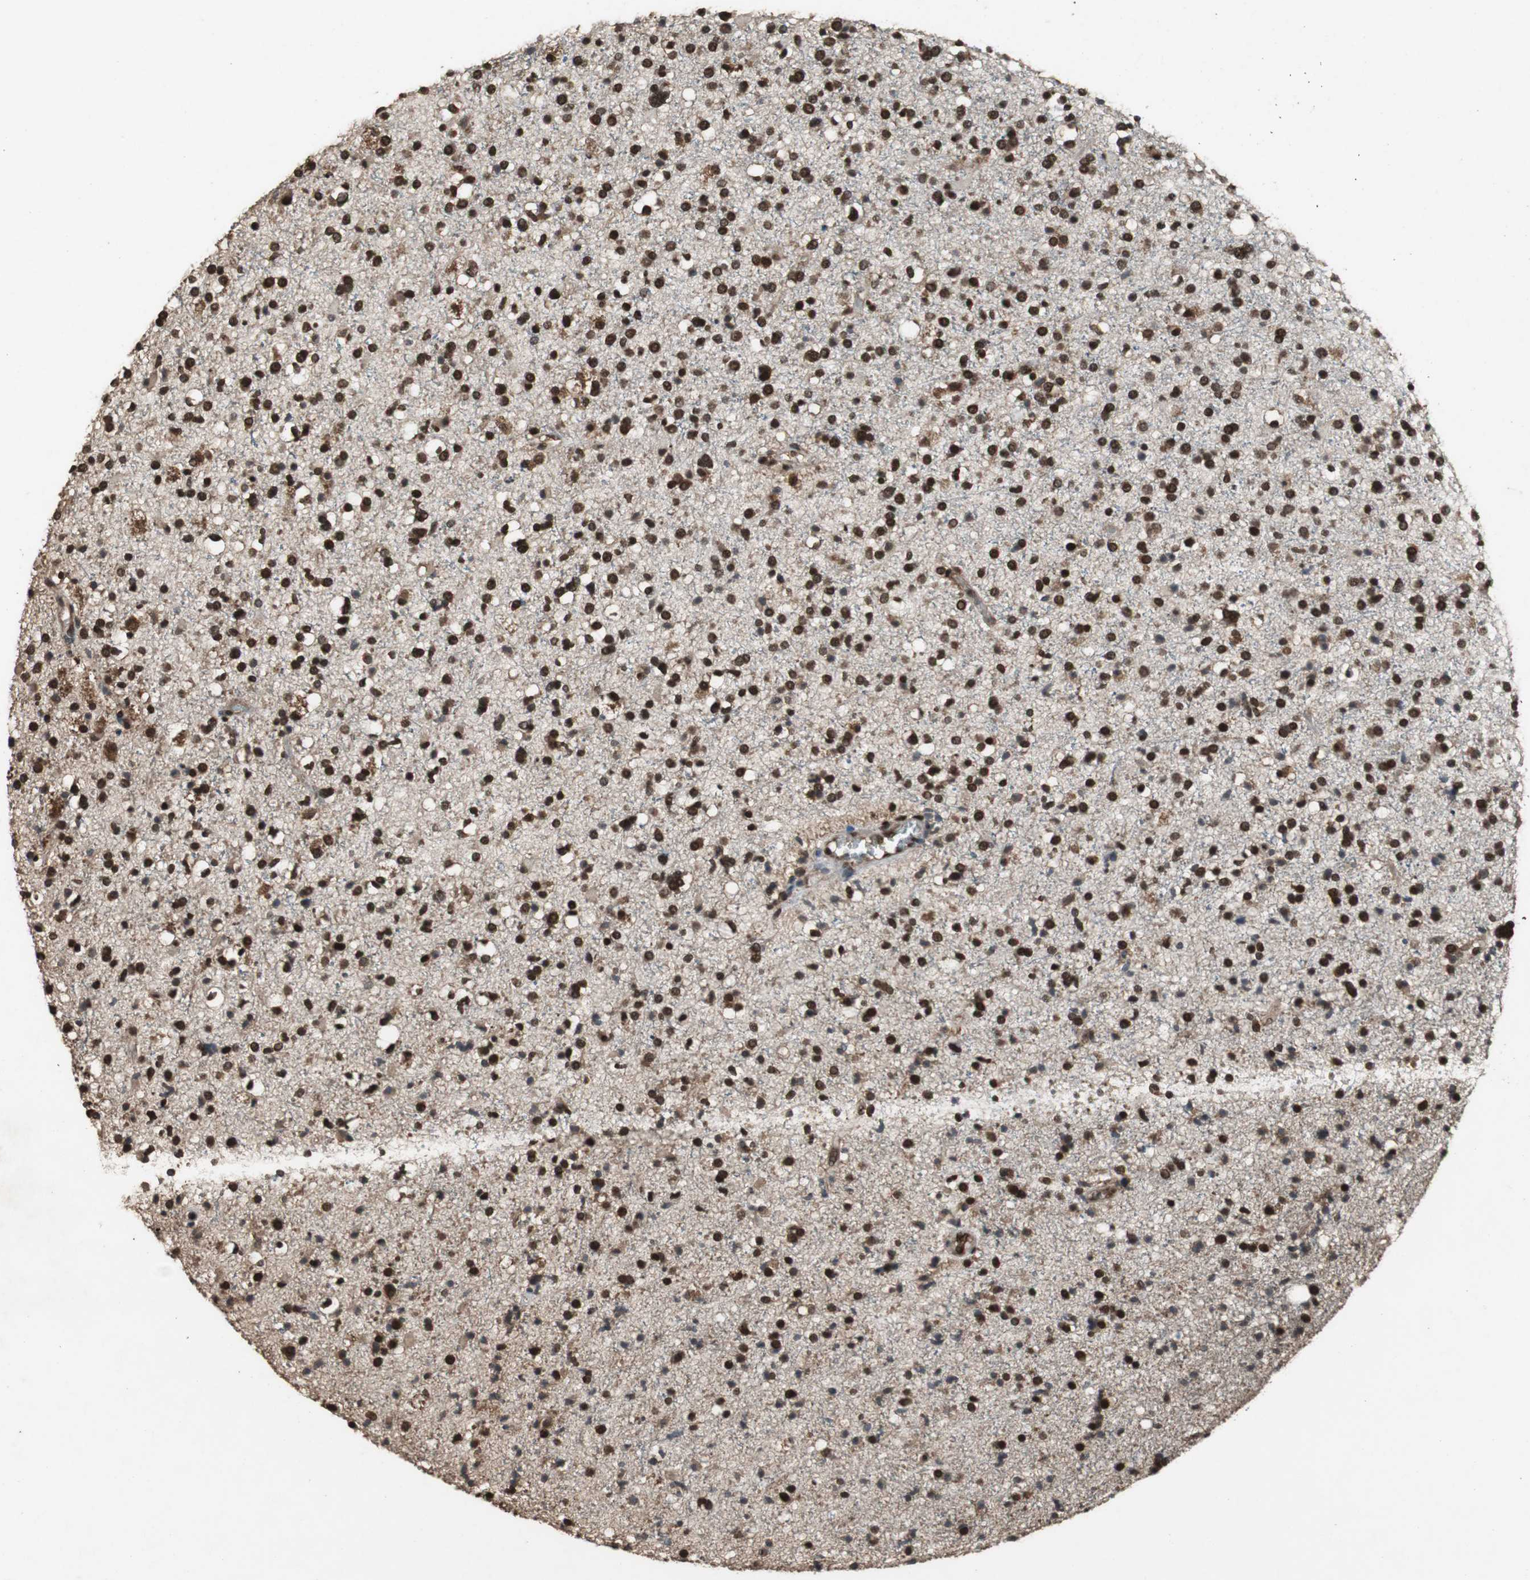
{"staining": {"intensity": "strong", "quantity": ">75%", "location": "cytoplasmic/membranous,nuclear"}, "tissue": "glioma", "cell_type": "Tumor cells", "image_type": "cancer", "snomed": [{"axis": "morphology", "description": "Glioma, malignant, High grade"}, {"axis": "topography", "description": "Brain"}], "caption": "Protein analysis of high-grade glioma (malignant) tissue exhibits strong cytoplasmic/membranous and nuclear expression in approximately >75% of tumor cells.", "gene": "ZNF18", "patient": {"sex": "male", "age": 33}}